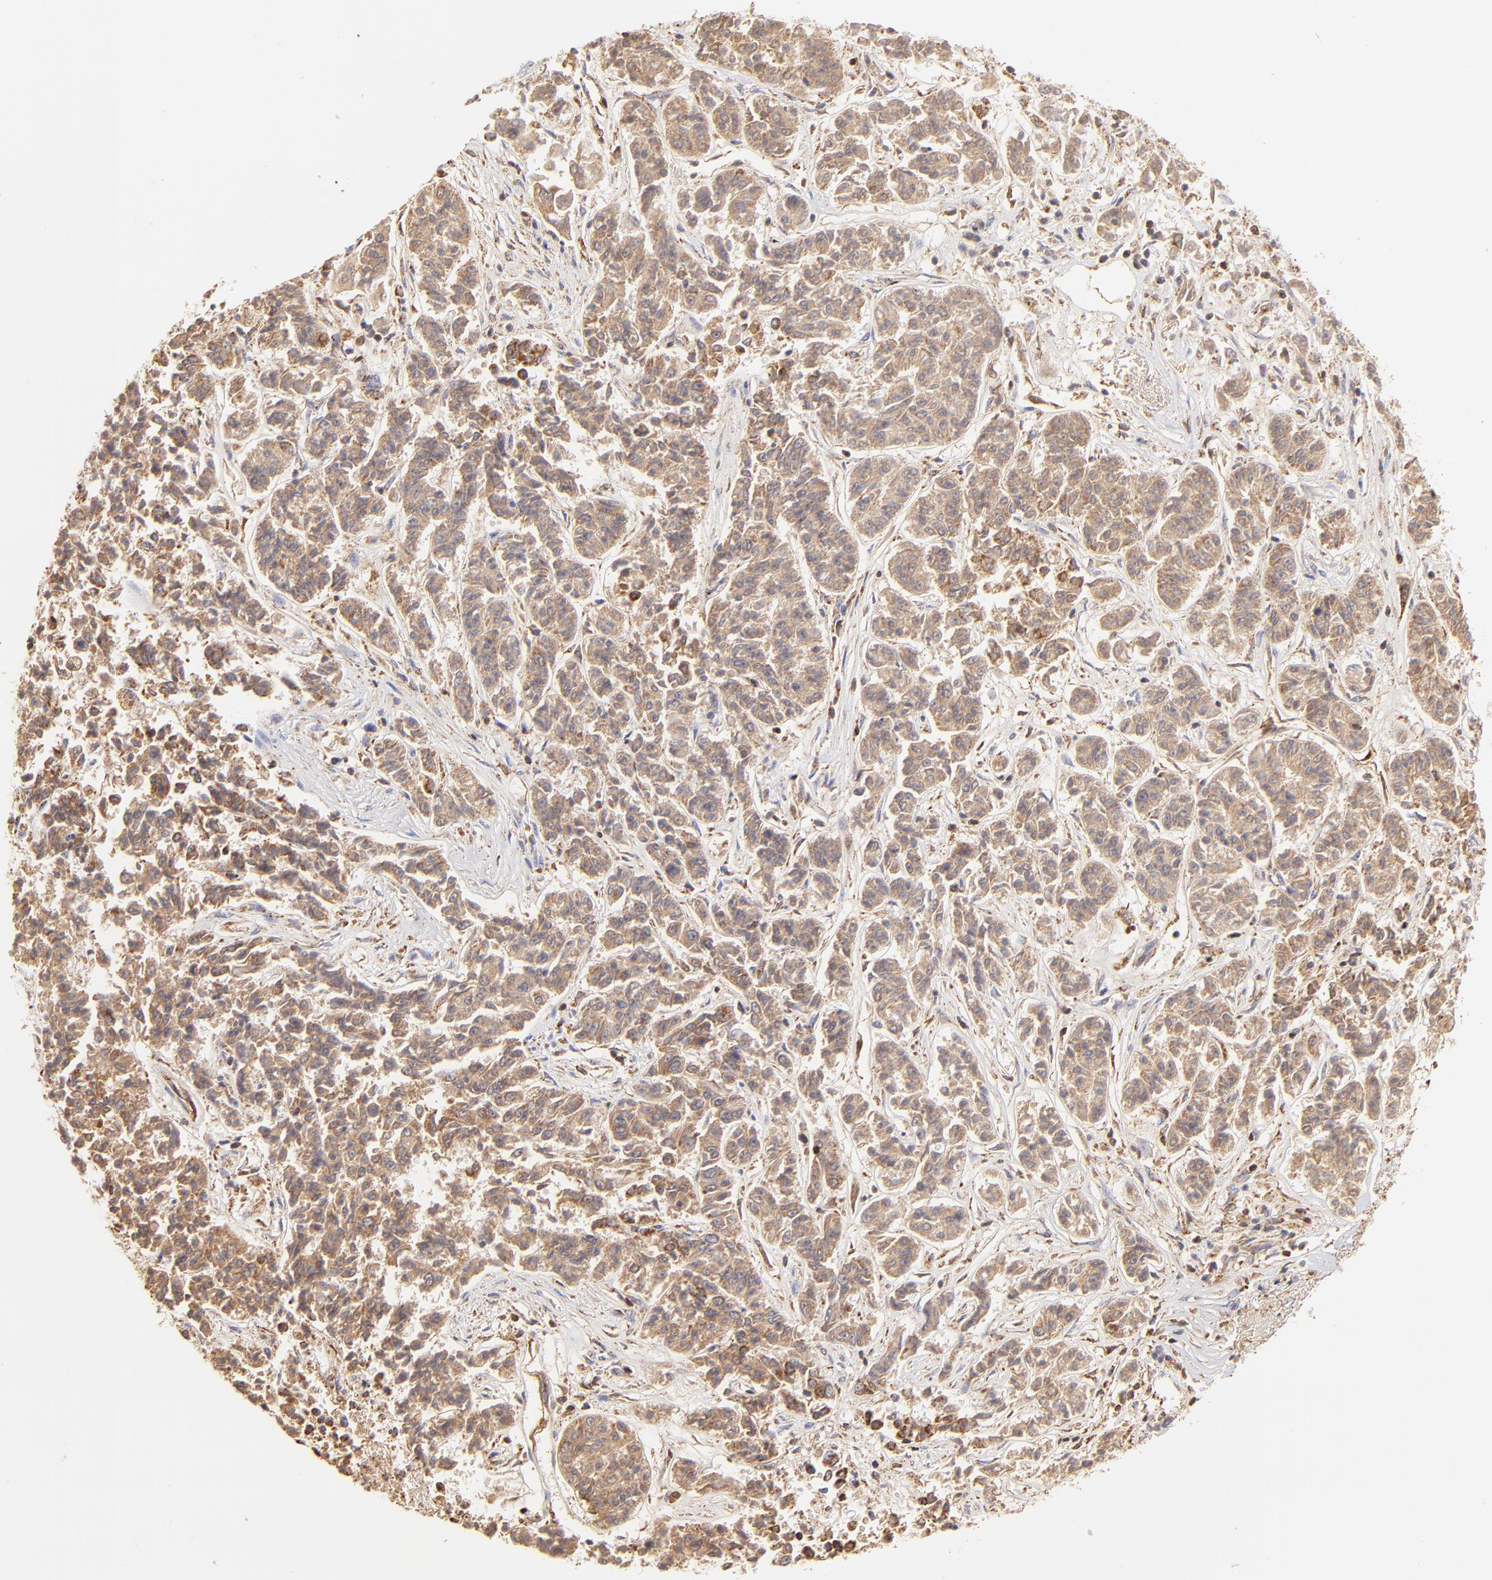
{"staining": {"intensity": "strong", "quantity": ">75%", "location": "cytoplasmic/membranous"}, "tissue": "lung cancer", "cell_type": "Tumor cells", "image_type": "cancer", "snomed": [{"axis": "morphology", "description": "Adenocarcinoma, NOS"}, {"axis": "topography", "description": "Lung"}], "caption": "Immunohistochemical staining of human lung adenocarcinoma demonstrates high levels of strong cytoplasmic/membranous positivity in approximately >75% of tumor cells. Using DAB (brown) and hematoxylin (blue) stains, captured at high magnification using brightfield microscopy.", "gene": "ECH1", "patient": {"sex": "male", "age": 84}}